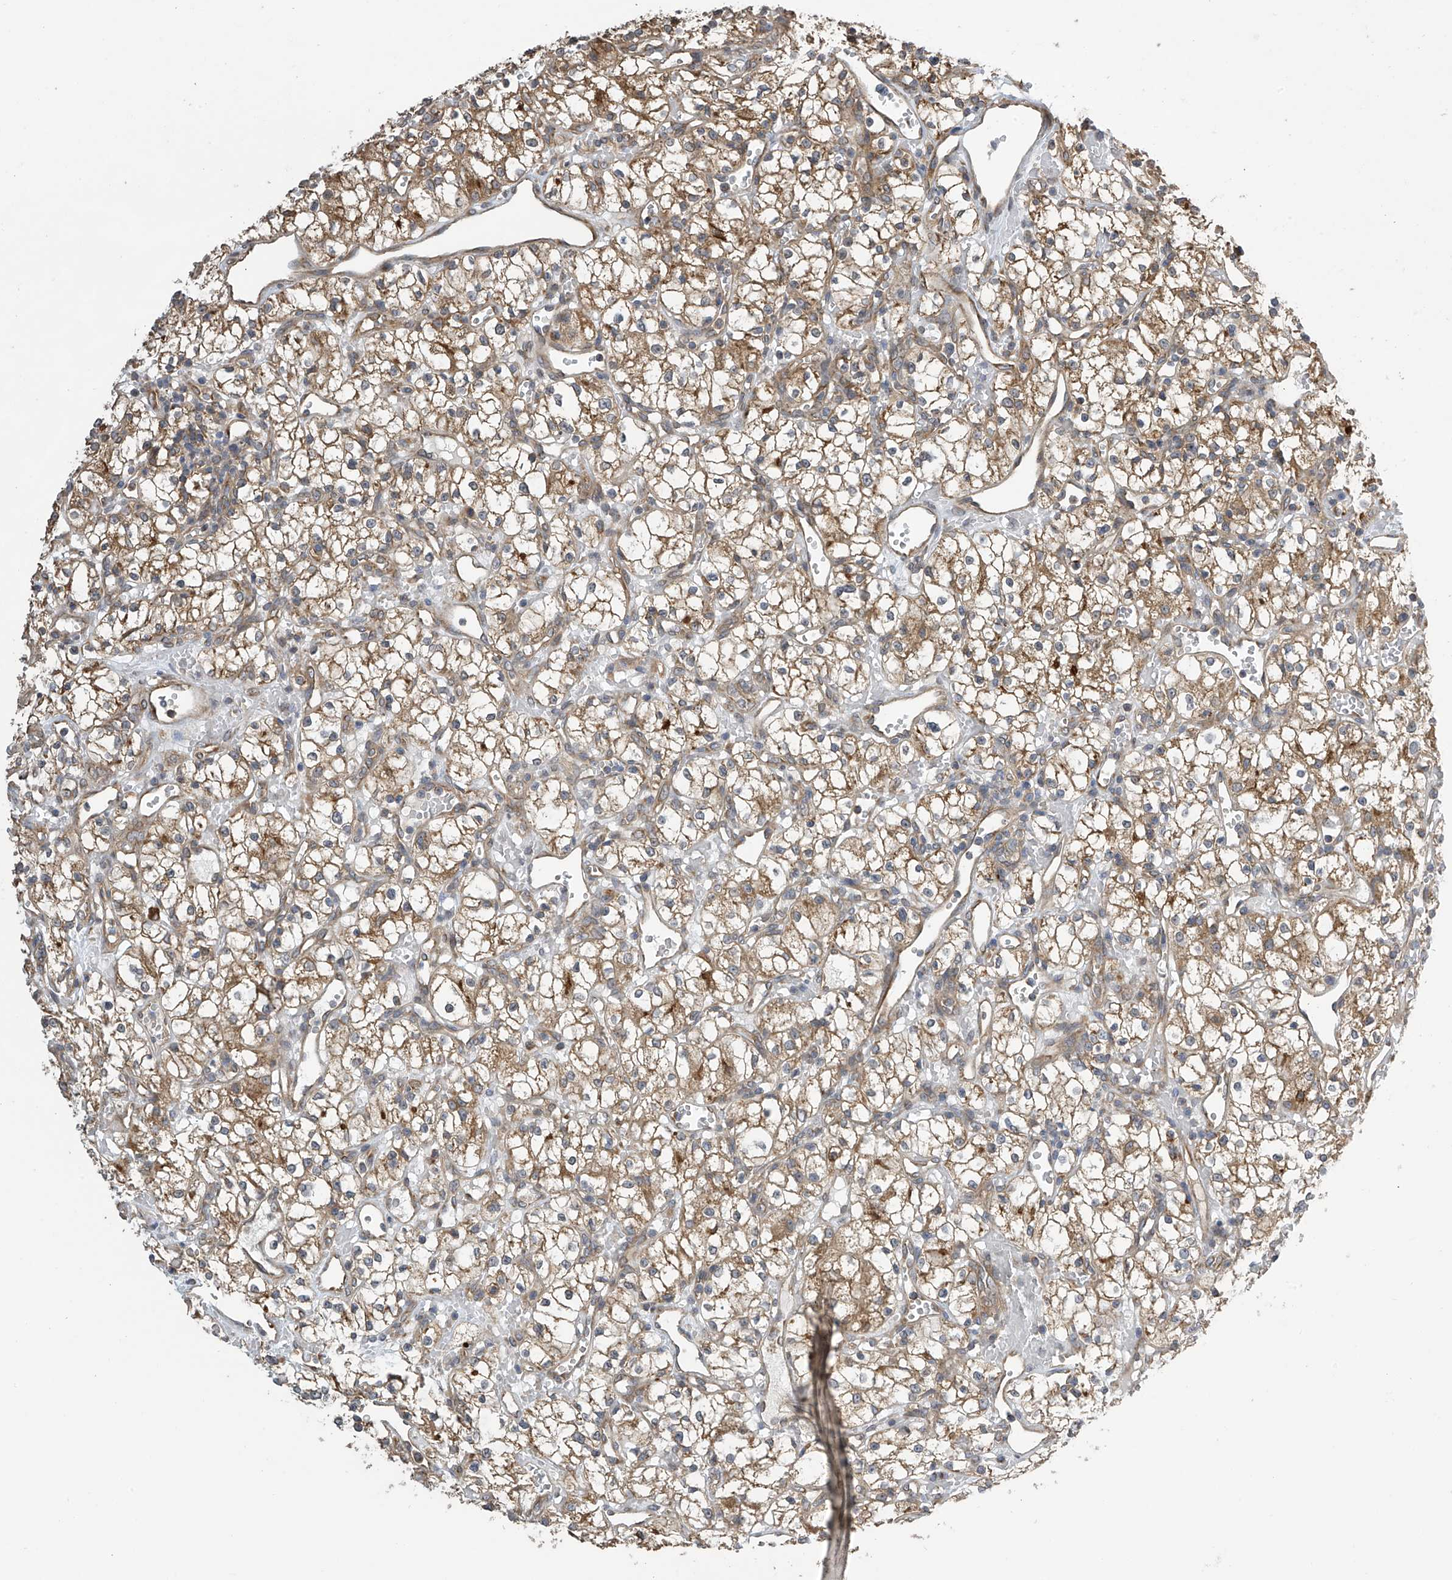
{"staining": {"intensity": "moderate", "quantity": ">75%", "location": "cytoplasmic/membranous"}, "tissue": "renal cancer", "cell_type": "Tumor cells", "image_type": "cancer", "snomed": [{"axis": "morphology", "description": "Adenocarcinoma, NOS"}, {"axis": "topography", "description": "Kidney"}], "caption": "Adenocarcinoma (renal) was stained to show a protein in brown. There is medium levels of moderate cytoplasmic/membranous expression in about >75% of tumor cells. (IHC, brightfield microscopy, high magnification).", "gene": "PNPT1", "patient": {"sex": "male", "age": 59}}